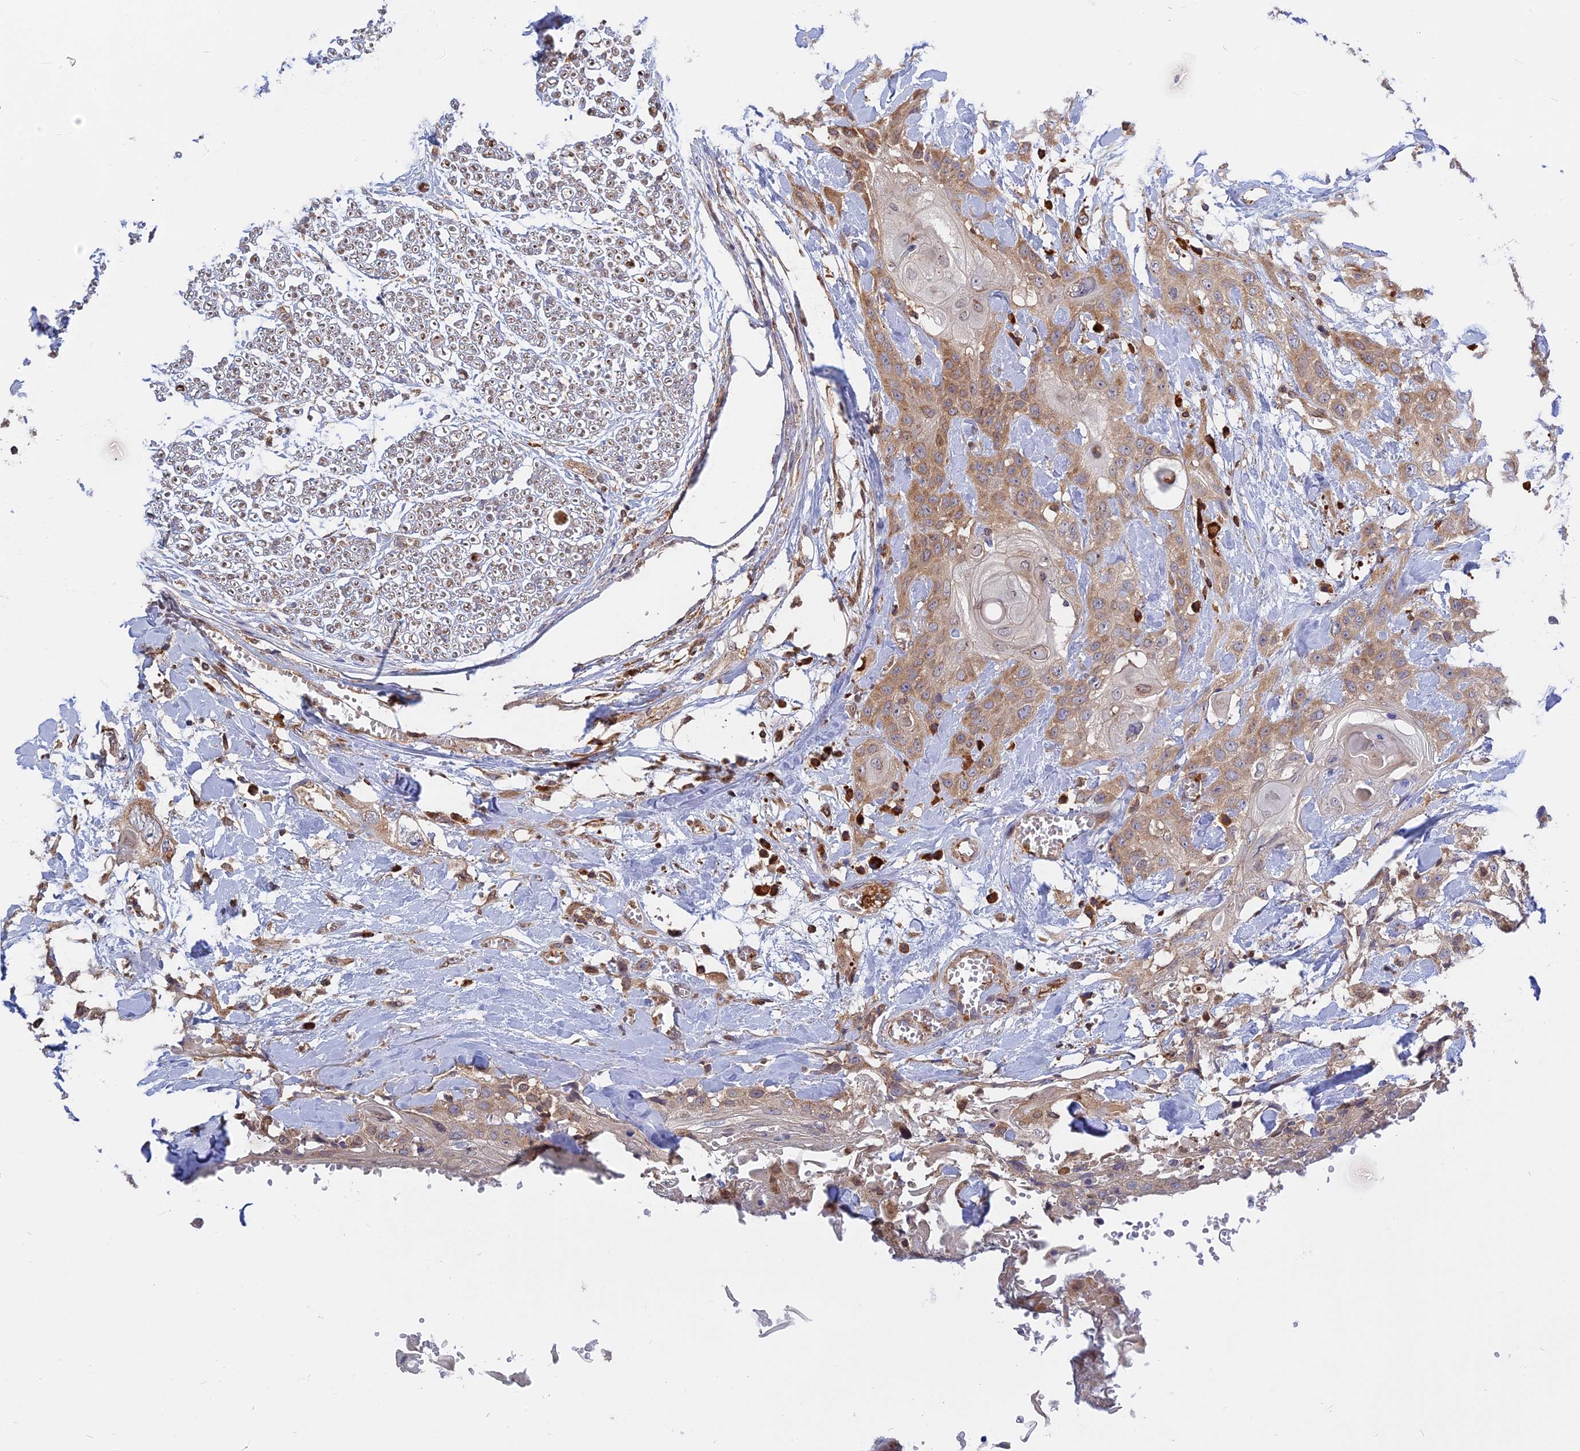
{"staining": {"intensity": "moderate", "quantity": "25%-75%", "location": "cytoplasmic/membranous"}, "tissue": "head and neck cancer", "cell_type": "Tumor cells", "image_type": "cancer", "snomed": [{"axis": "morphology", "description": "Squamous cell carcinoma, NOS"}, {"axis": "topography", "description": "Head-Neck"}], "caption": "There is medium levels of moderate cytoplasmic/membranous staining in tumor cells of squamous cell carcinoma (head and neck), as demonstrated by immunohistochemical staining (brown color).", "gene": "IL21R", "patient": {"sex": "female", "age": 43}}